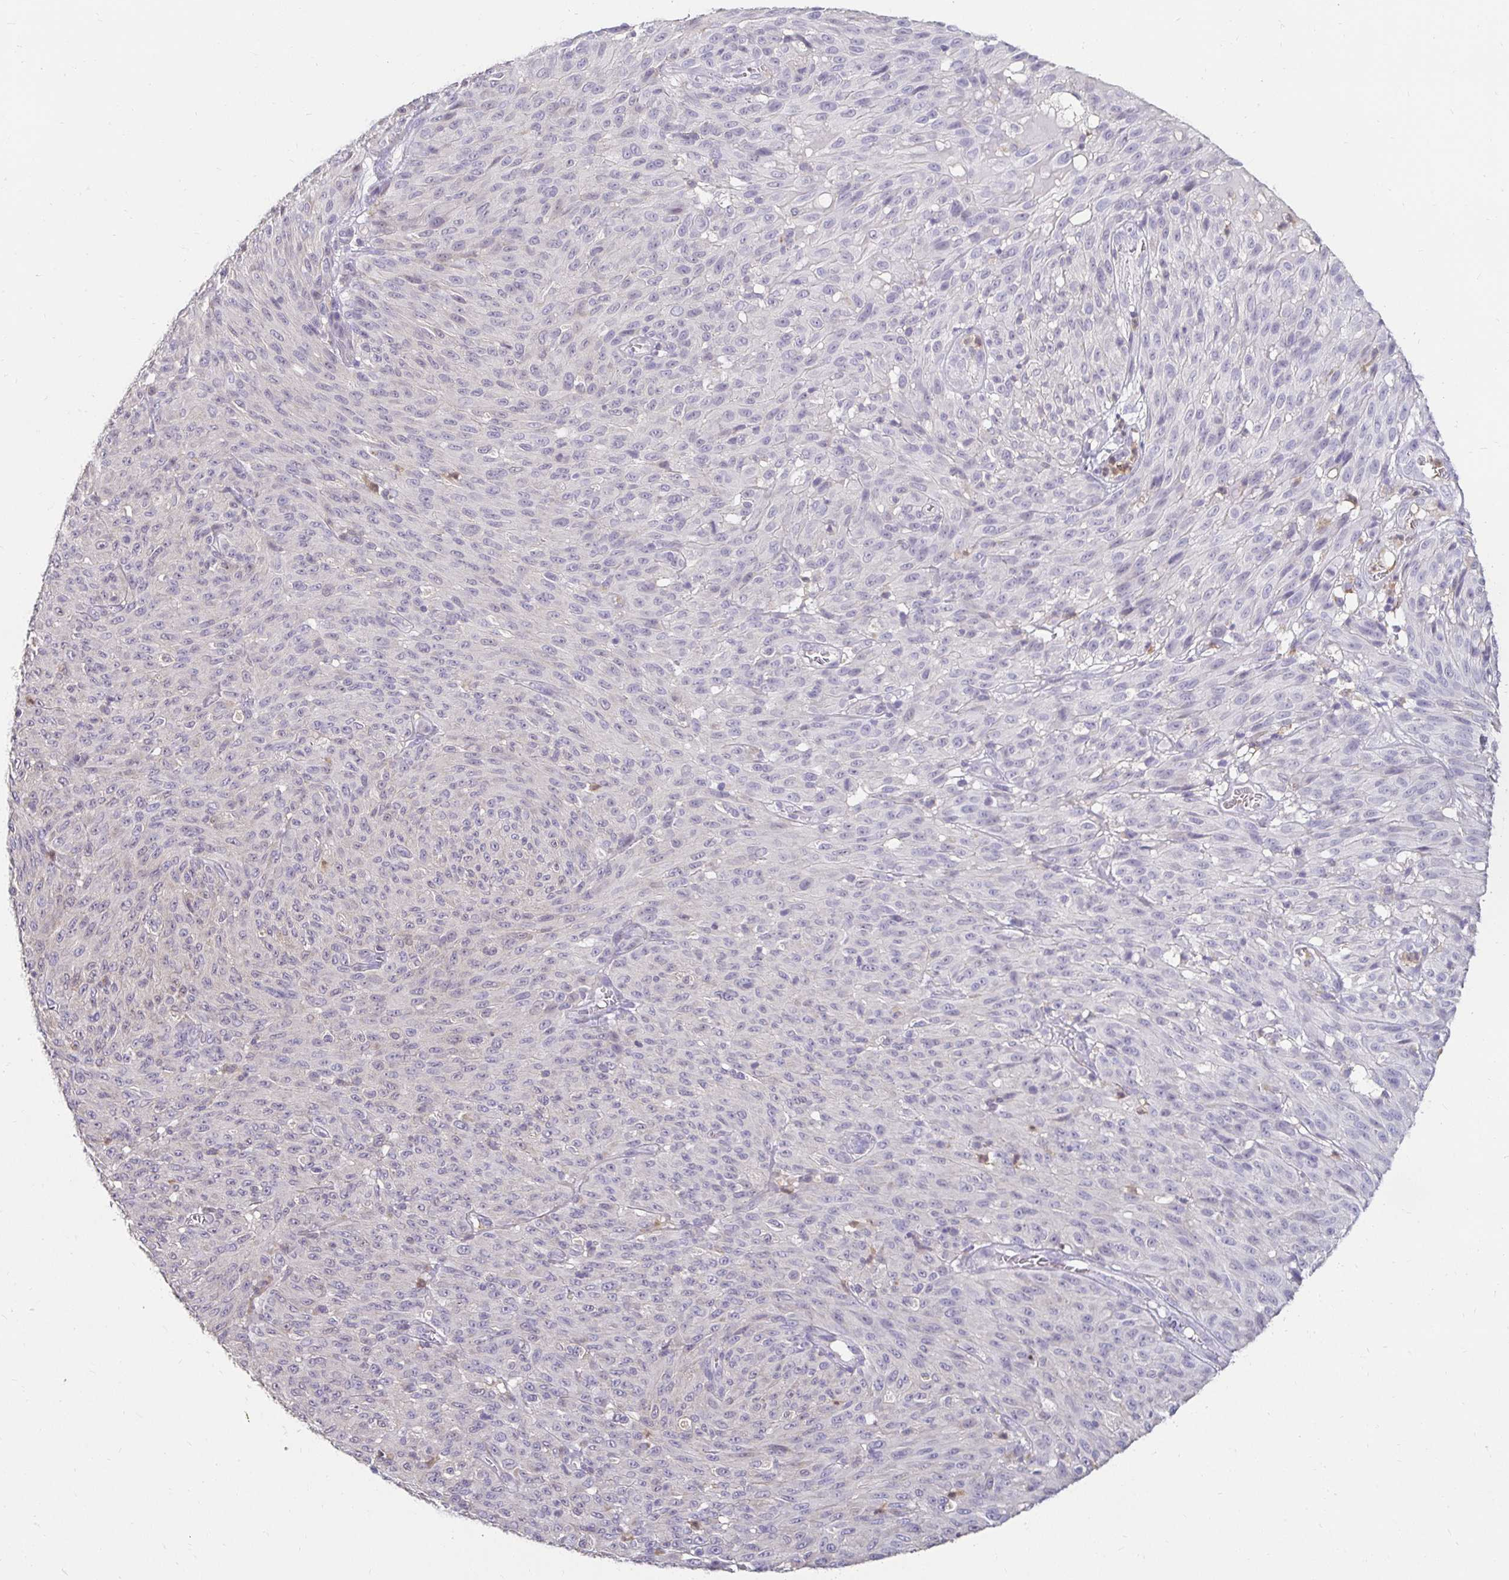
{"staining": {"intensity": "negative", "quantity": "none", "location": "none"}, "tissue": "melanoma", "cell_type": "Tumor cells", "image_type": "cancer", "snomed": [{"axis": "morphology", "description": "Malignant melanoma, NOS"}, {"axis": "topography", "description": "Skin"}], "caption": "Immunohistochemical staining of human malignant melanoma reveals no significant positivity in tumor cells.", "gene": "GK2", "patient": {"sex": "male", "age": 85}}